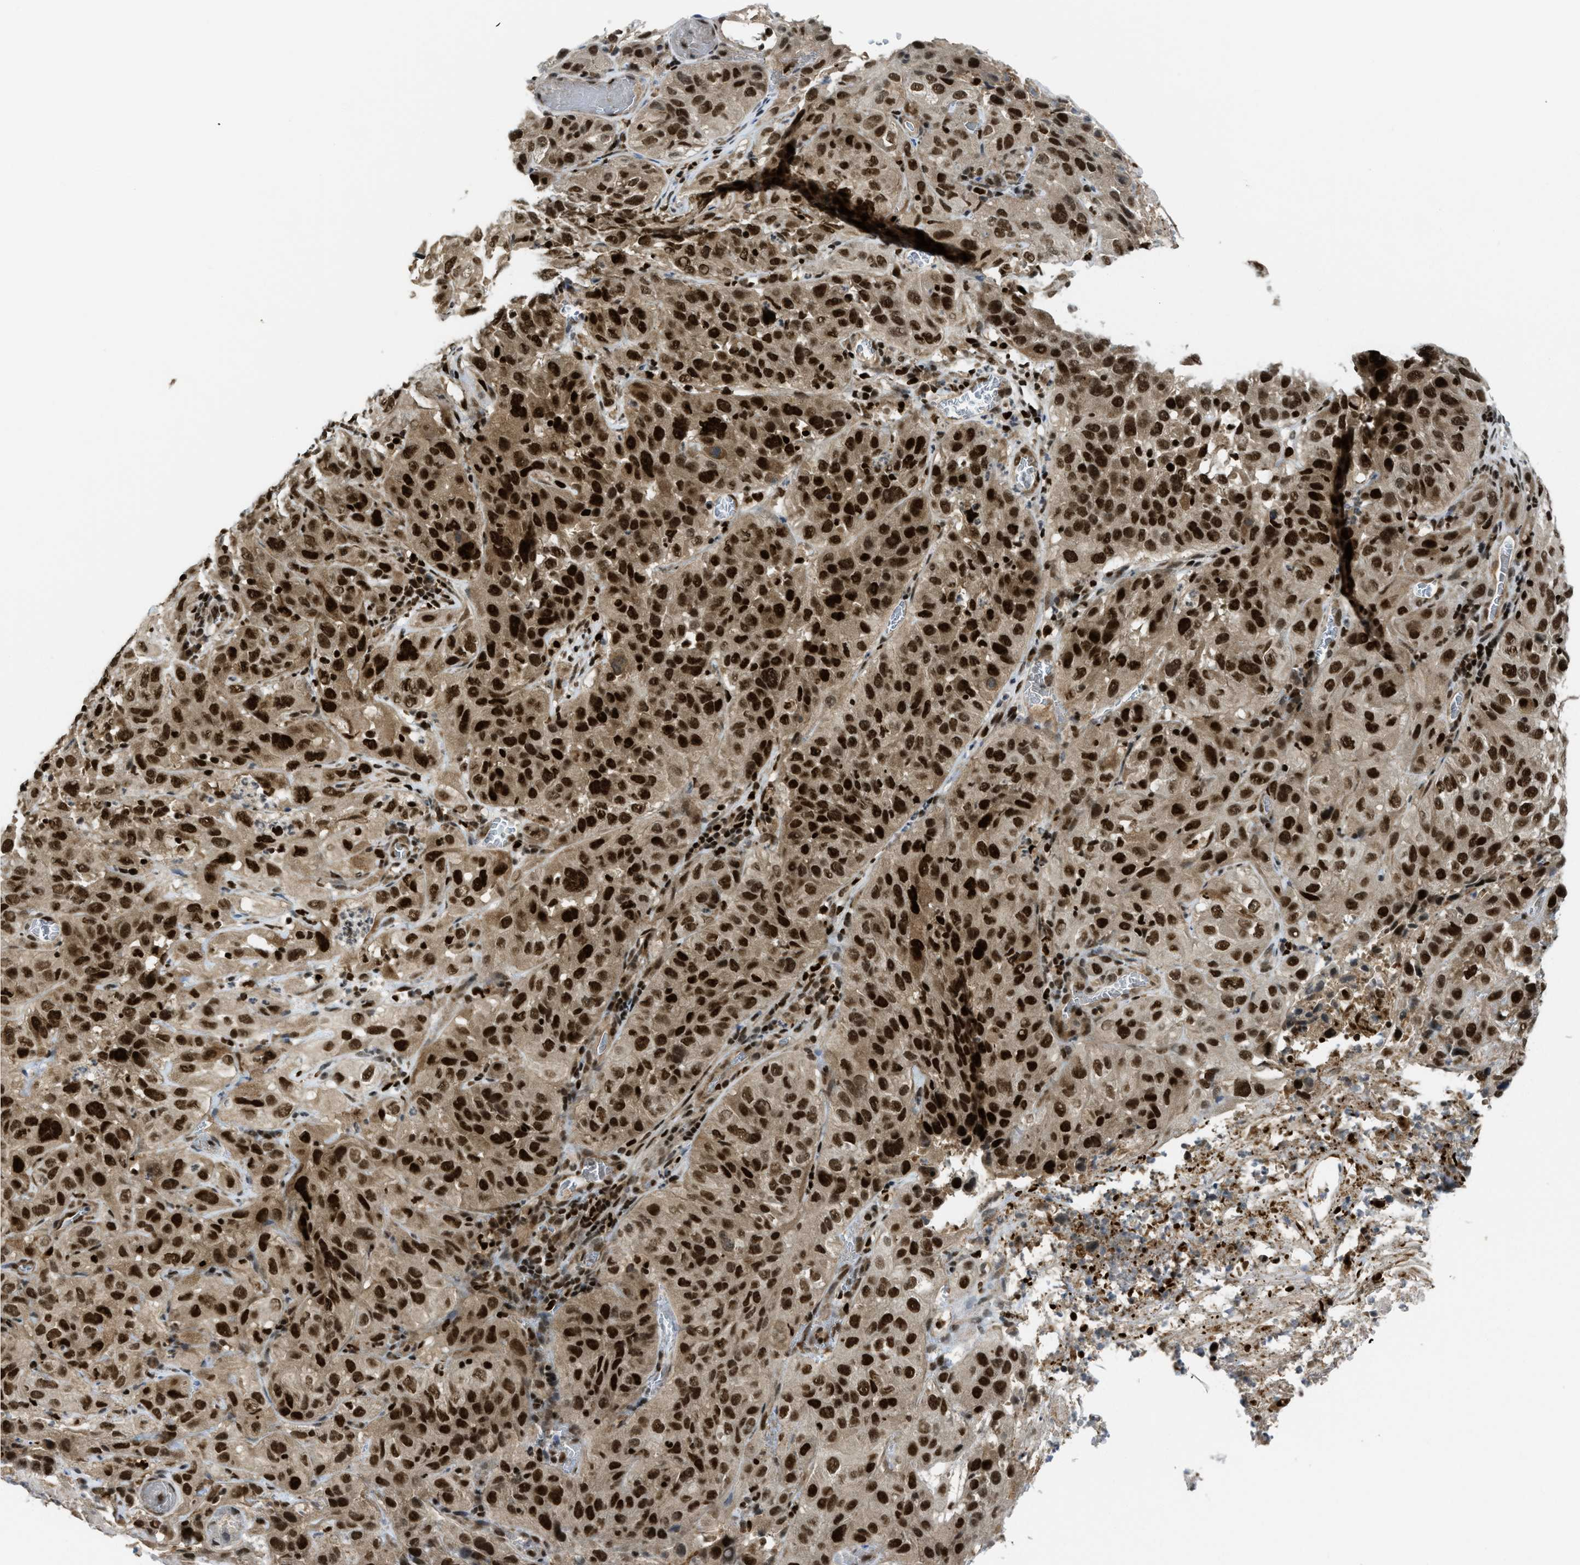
{"staining": {"intensity": "strong", "quantity": ">75%", "location": "nuclear"}, "tissue": "cervical cancer", "cell_type": "Tumor cells", "image_type": "cancer", "snomed": [{"axis": "morphology", "description": "Squamous cell carcinoma, NOS"}, {"axis": "topography", "description": "Cervix"}], "caption": "A high-resolution micrograph shows IHC staining of cervical squamous cell carcinoma, which displays strong nuclear staining in approximately >75% of tumor cells.", "gene": "RFX5", "patient": {"sex": "female", "age": 32}}